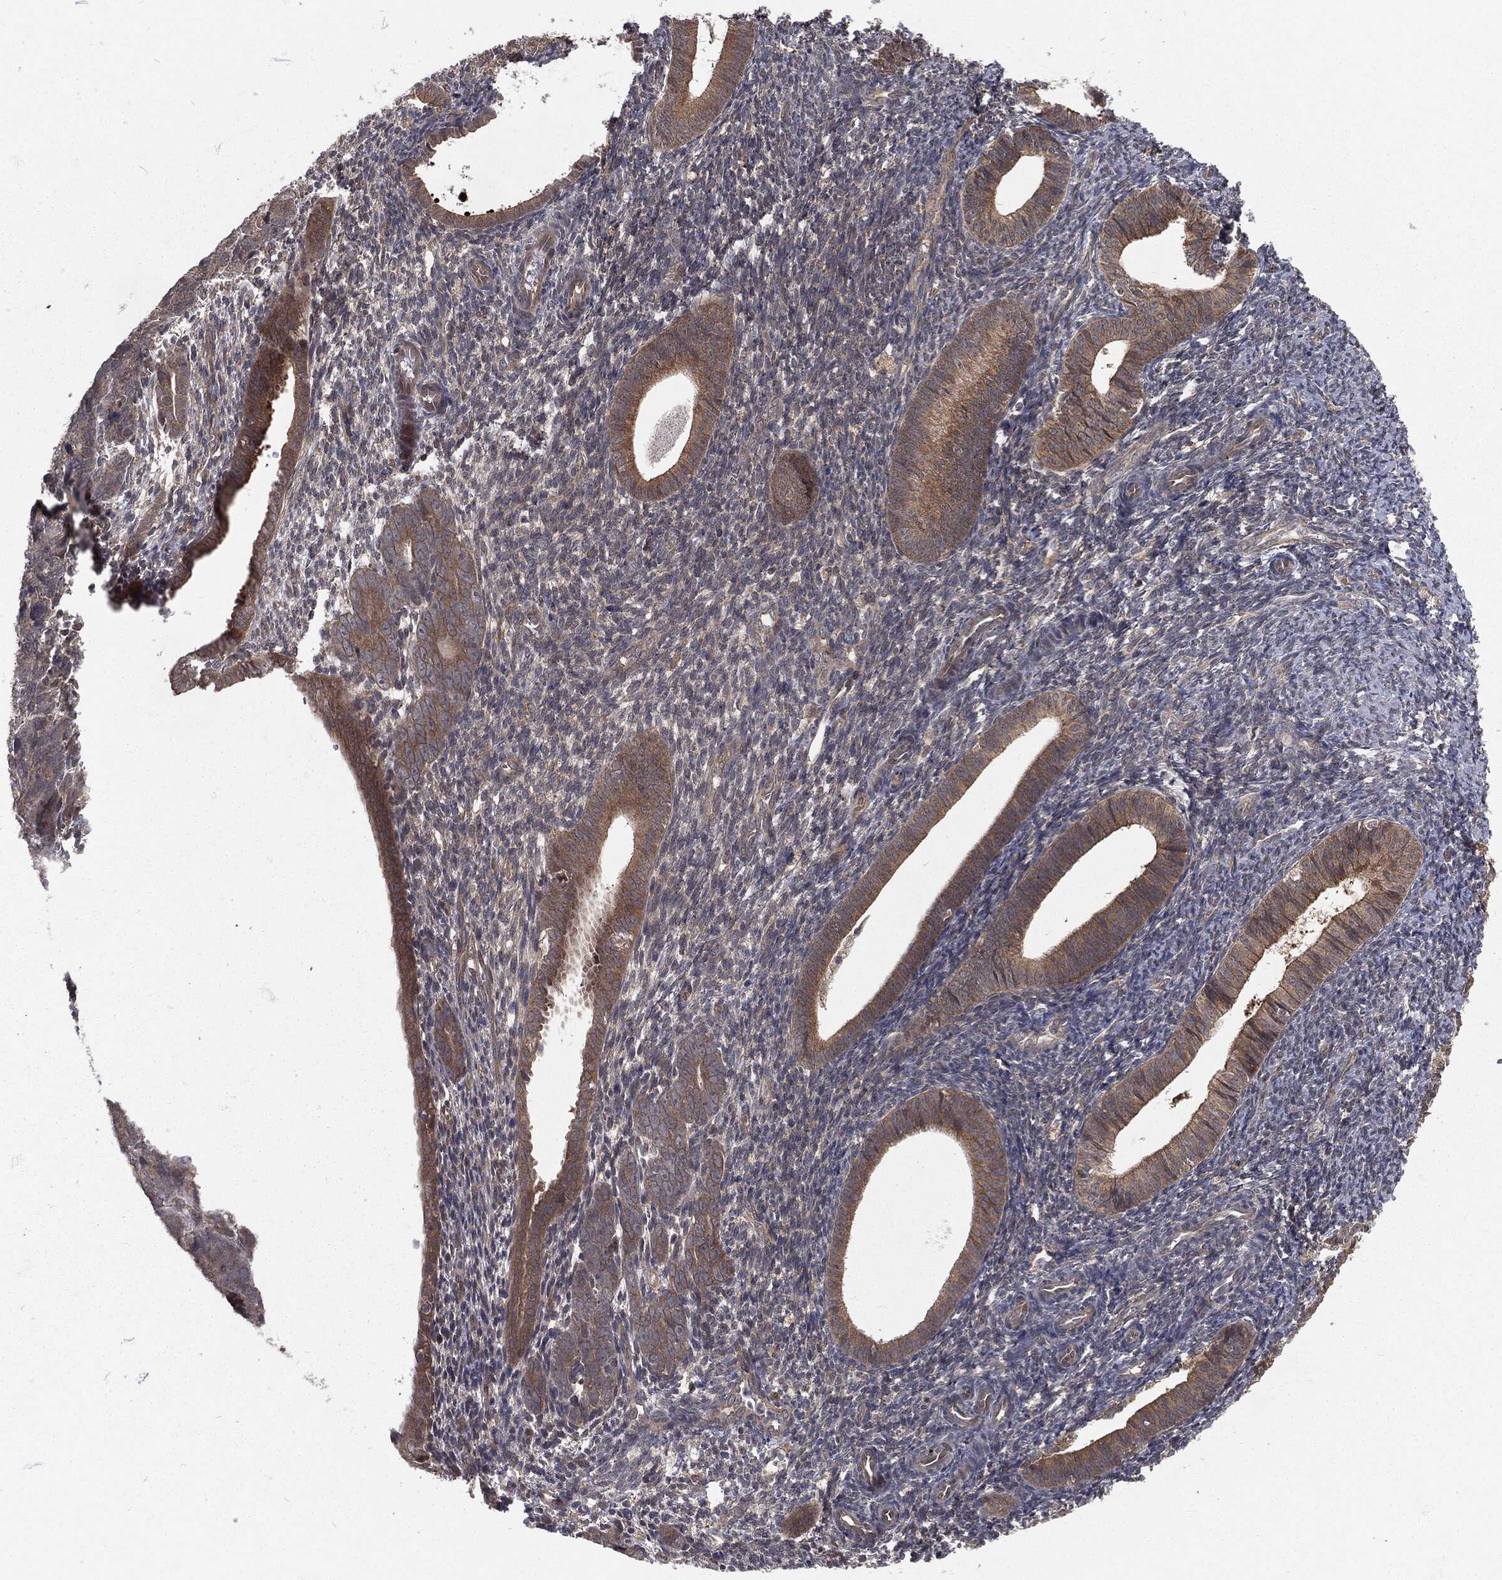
{"staining": {"intensity": "weak", "quantity": ">75%", "location": "cytoplasmic/membranous"}, "tissue": "endometrial cancer", "cell_type": "Tumor cells", "image_type": "cancer", "snomed": [{"axis": "morphology", "description": "Adenocarcinoma, NOS"}, {"axis": "topography", "description": "Endometrium"}], "caption": "Human endometrial adenocarcinoma stained for a protein (brown) shows weak cytoplasmic/membranous positive staining in about >75% of tumor cells.", "gene": "FBXO7", "patient": {"sex": "female", "age": 82}}